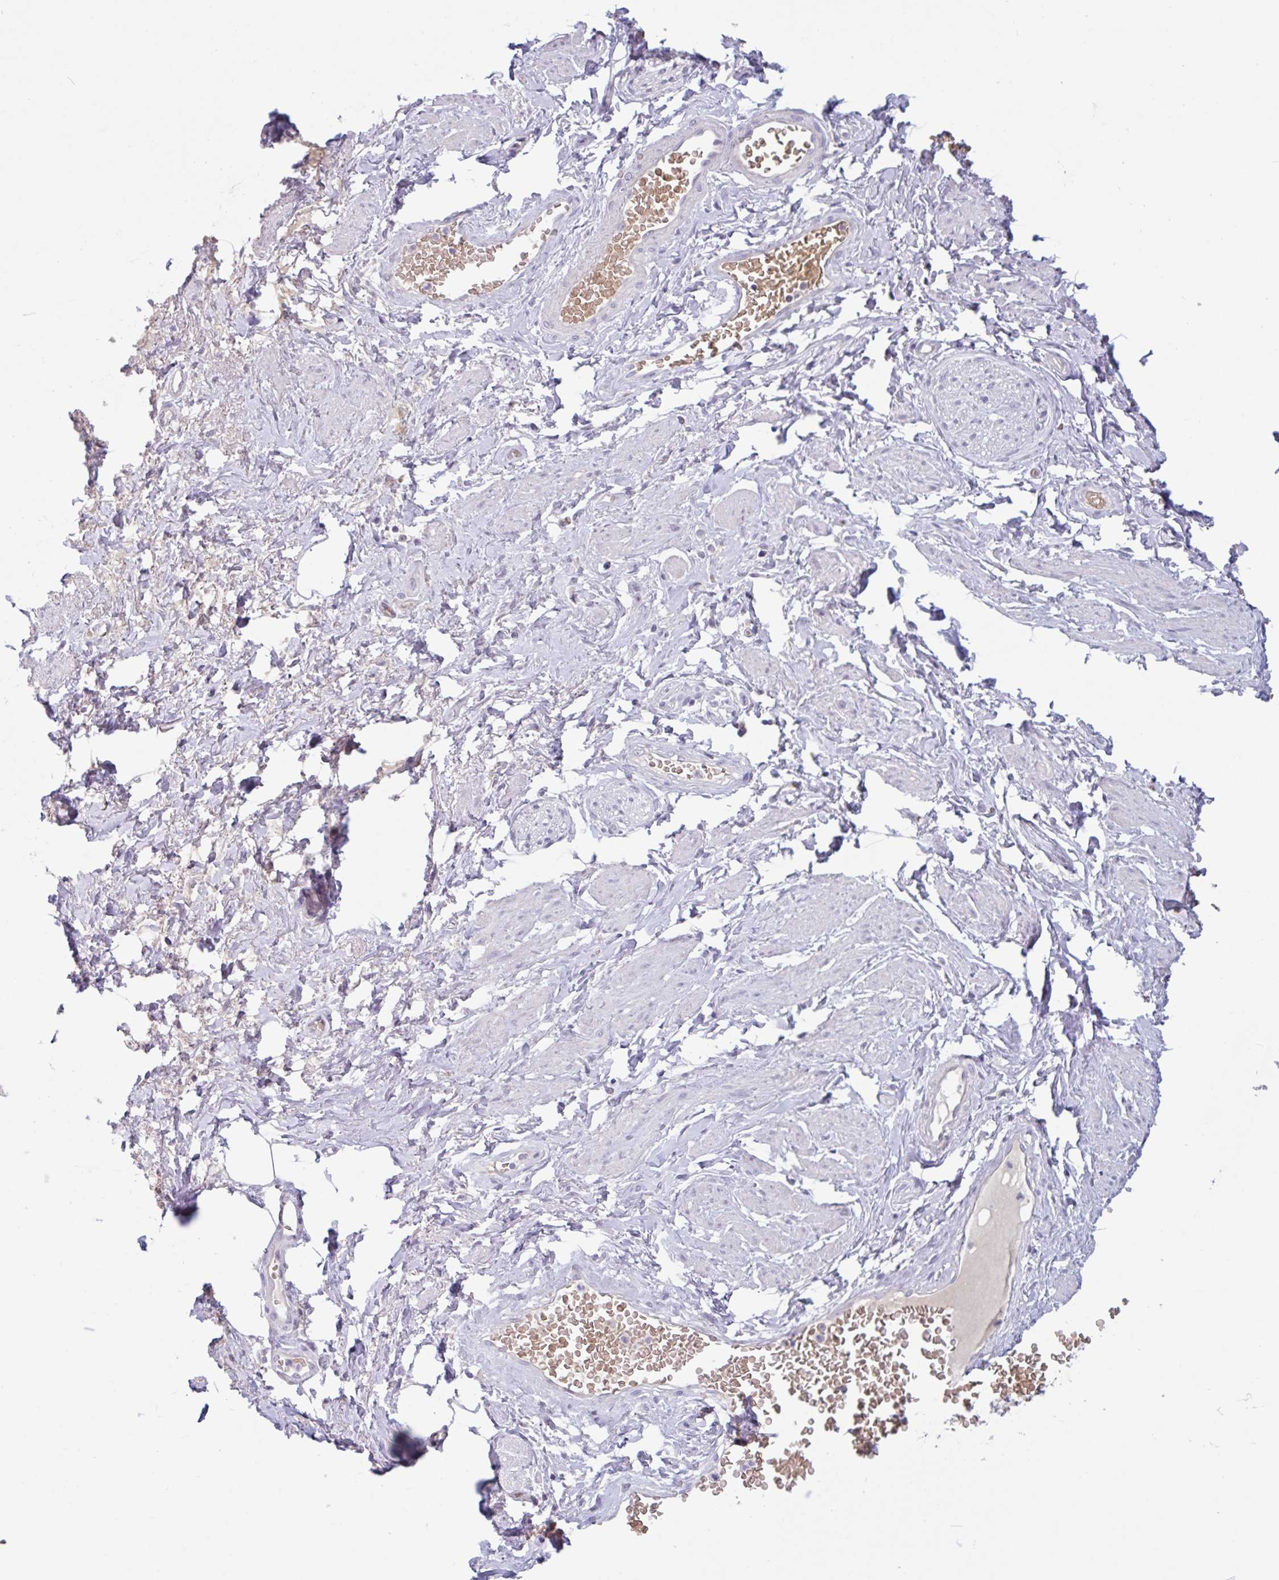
{"staining": {"intensity": "negative", "quantity": "none", "location": "none"}, "tissue": "adipose tissue", "cell_type": "Adipocytes", "image_type": "normal", "snomed": [{"axis": "morphology", "description": "Normal tissue, NOS"}, {"axis": "topography", "description": "Vagina"}, {"axis": "topography", "description": "Peripheral nerve tissue"}], "caption": "Immunohistochemistry (IHC) photomicrograph of benign adipose tissue: adipose tissue stained with DAB (3,3'-diaminobenzidine) exhibits no significant protein staining in adipocytes. (Brightfield microscopy of DAB immunohistochemistry at high magnification).", "gene": "RHAG", "patient": {"sex": "female", "age": 71}}